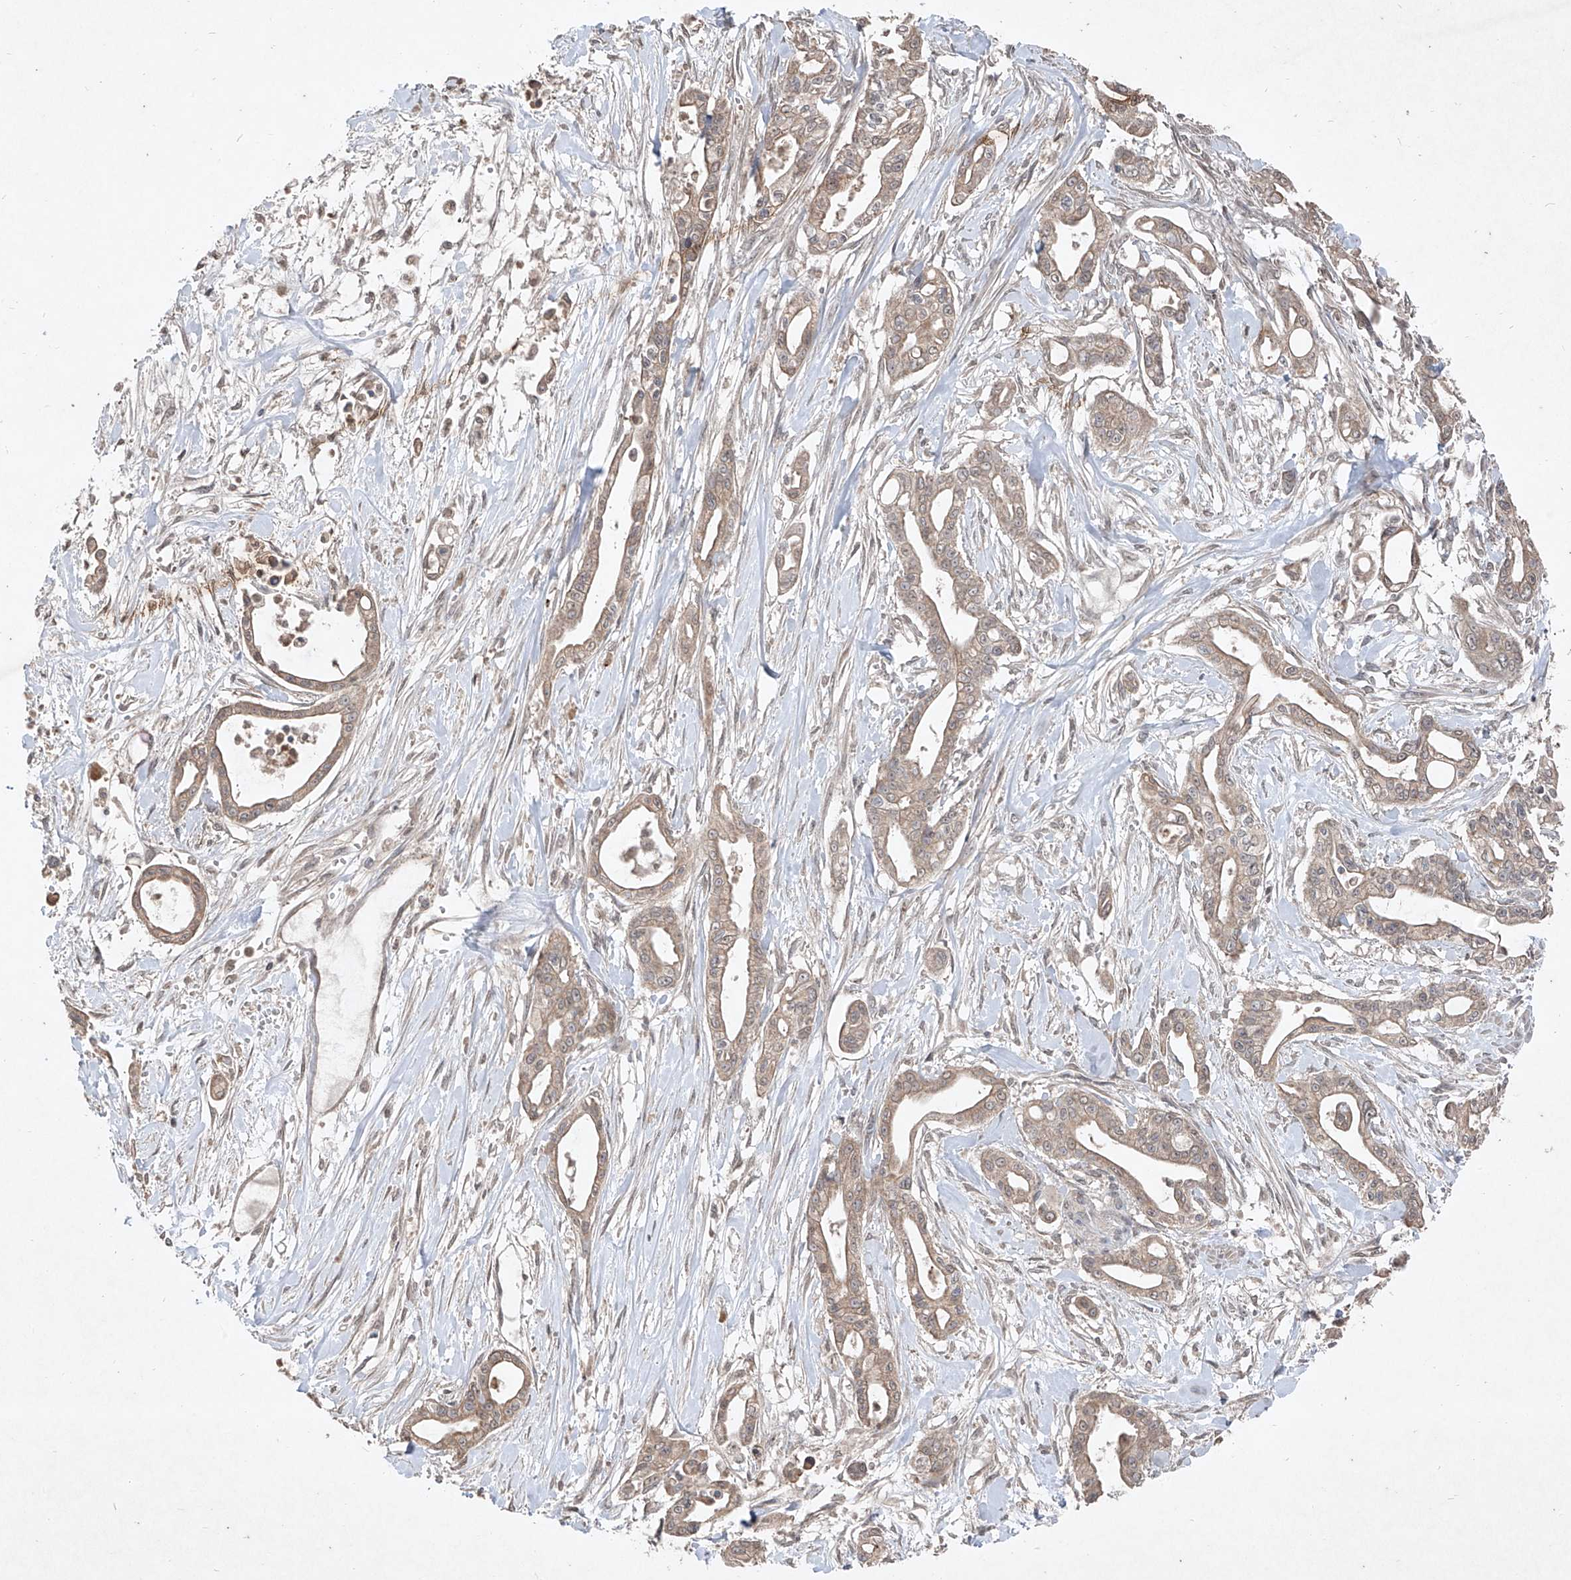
{"staining": {"intensity": "moderate", "quantity": ">75%", "location": "cytoplasmic/membranous"}, "tissue": "pancreatic cancer", "cell_type": "Tumor cells", "image_type": "cancer", "snomed": [{"axis": "morphology", "description": "Adenocarcinoma, NOS"}, {"axis": "topography", "description": "Pancreas"}], "caption": "Protein staining of adenocarcinoma (pancreatic) tissue demonstrates moderate cytoplasmic/membranous positivity in approximately >75% of tumor cells. The staining is performed using DAB brown chromogen to label protein expression. The nuclei are counter-stained blue using hematoxylin.", "gene": "ABCD3", "patient": {"sex": "male", "age": 68}}